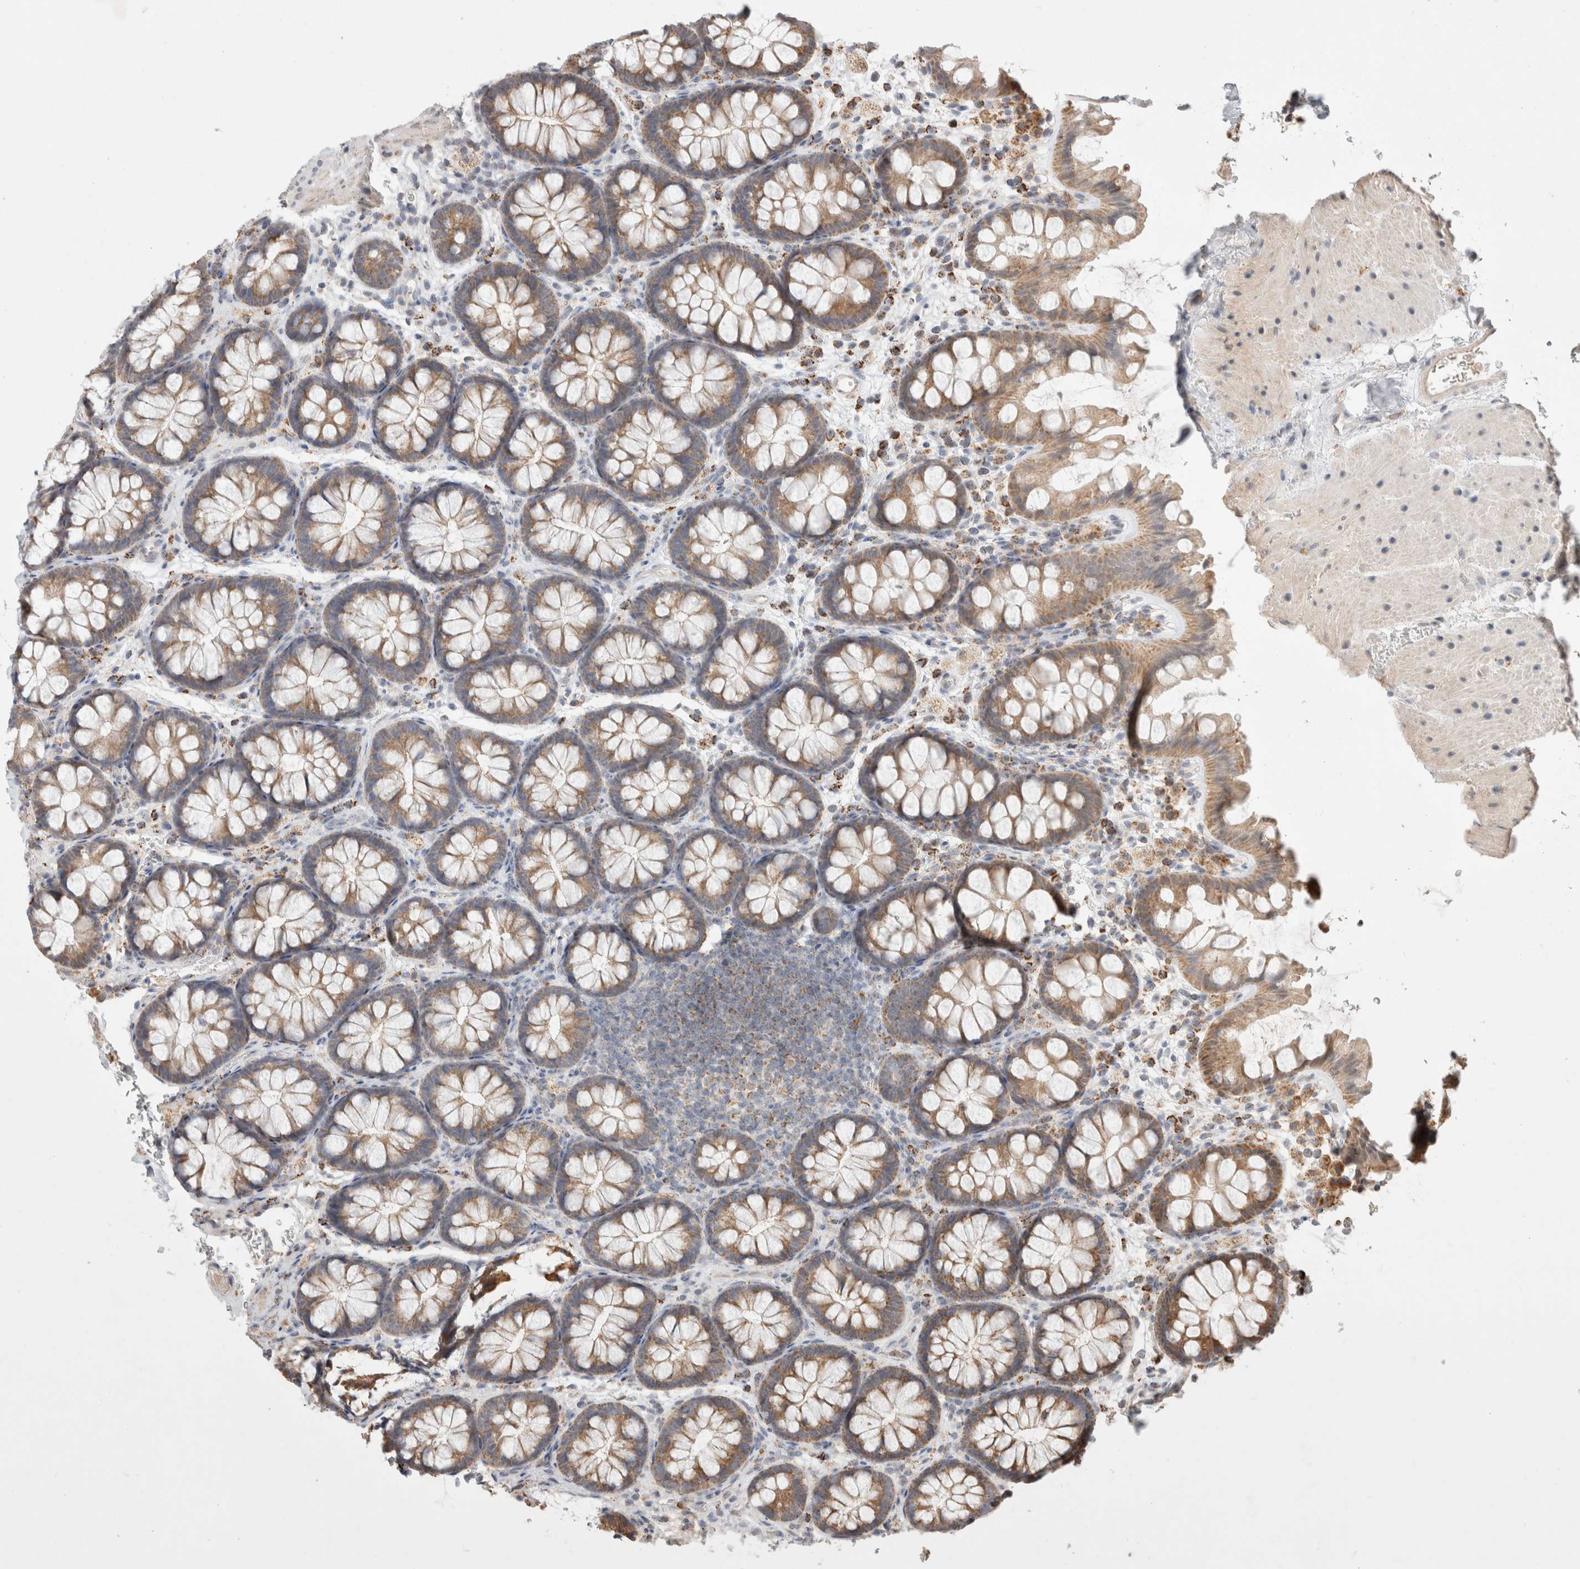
{"staining": {"intensity": "weak", "quantity": ">75%", "location": "cytoplasmic/membranous"}, "tissue": "colon", "cell_type": "Endothelial cells", "image_type": "normal", "snomed": [{"axis": "morphology", "description": "Normal tissue, NOS"}, {"axis": "topography", "description": "Colon"}], "caption": "IHC (DAB) staining of benign human colon reveals weak cytoplasmic/membranous protein expression in about >75% of endothelial cells.", "gene": "HROB", "patient": {"sex": "female", "age": 62}}